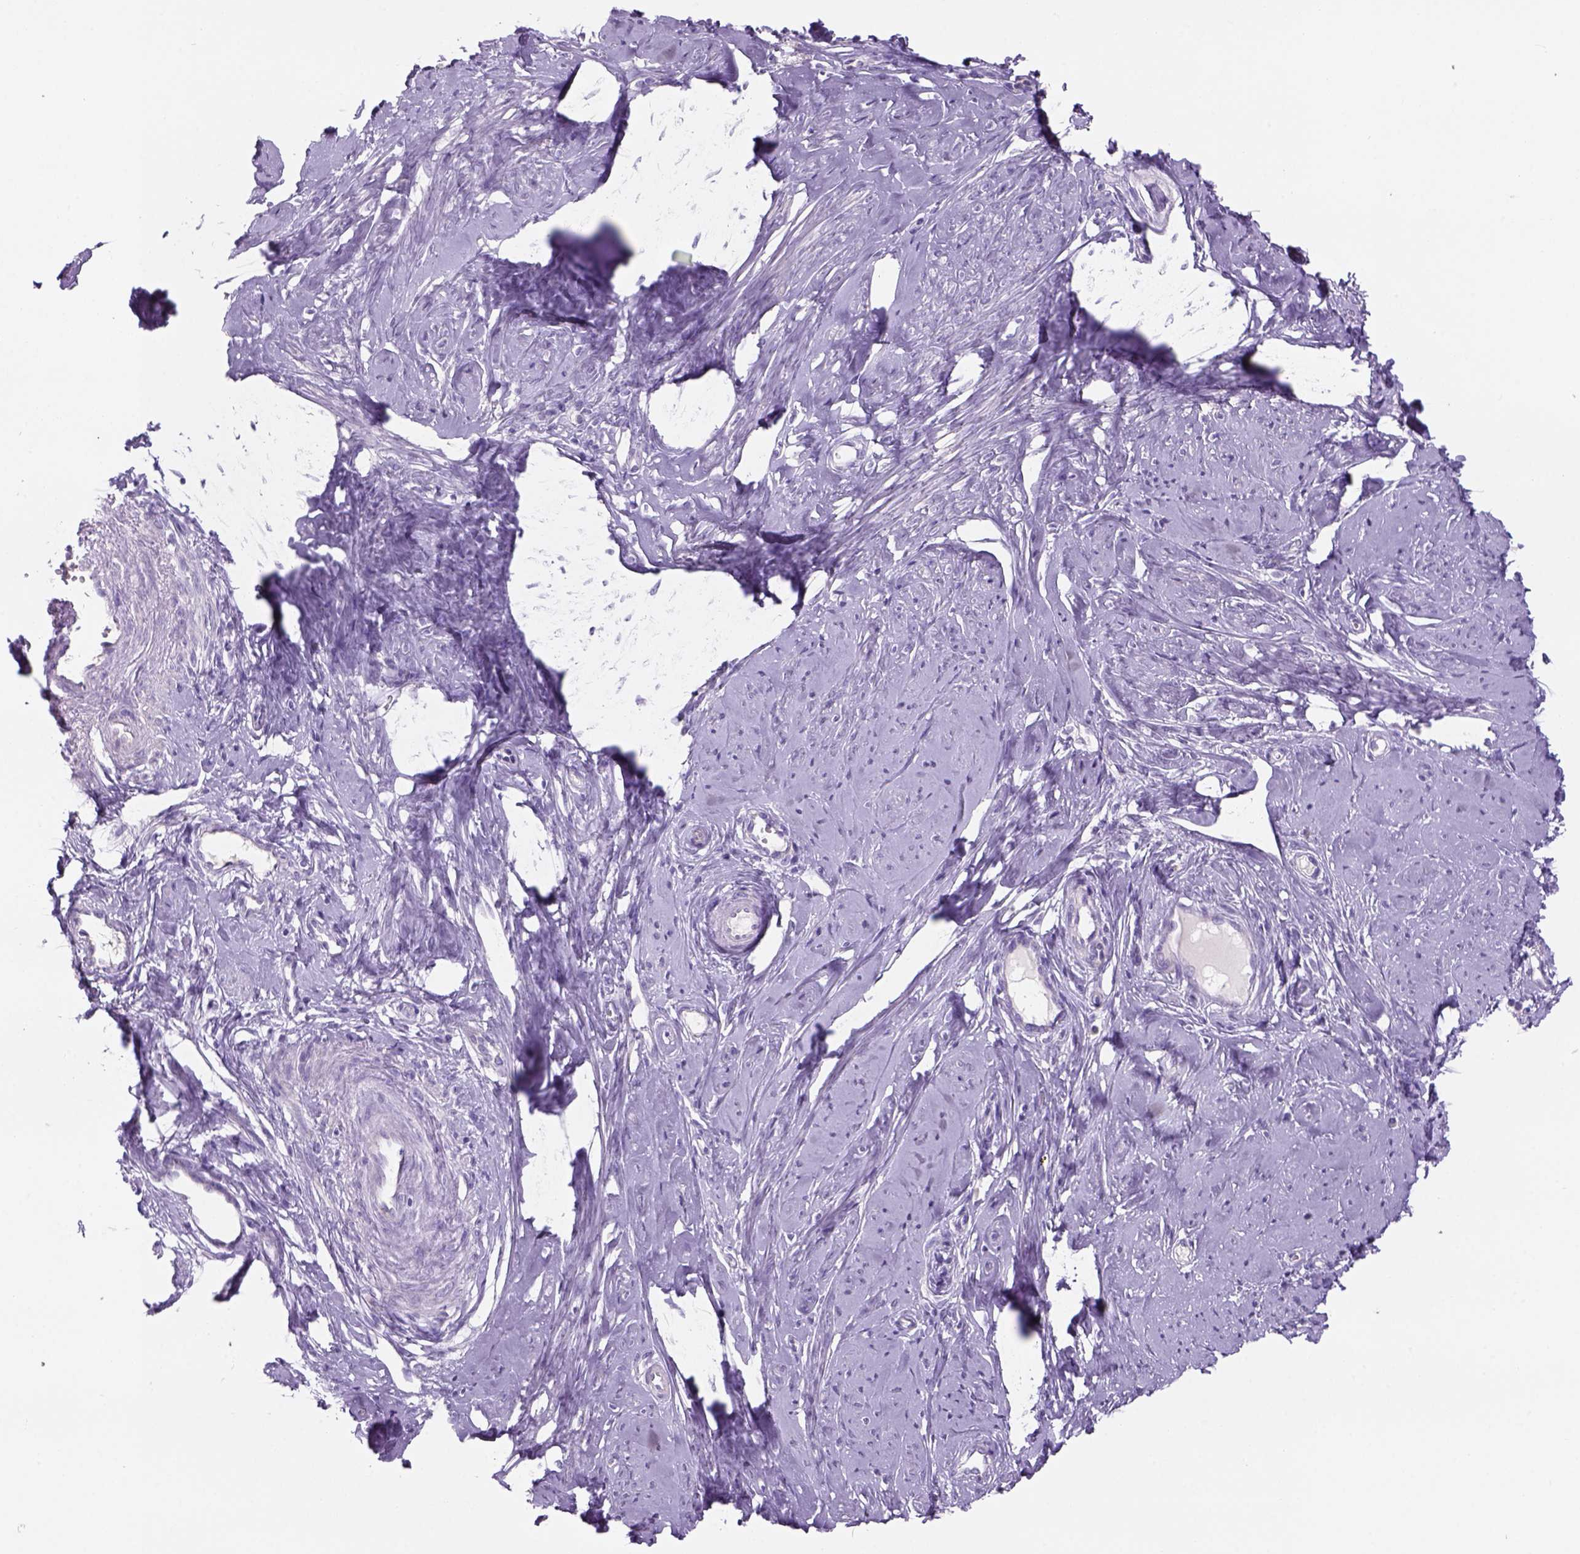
{"staining": {"intensity": "negative", "quantity": "none", "location": "none"}, "tissue": "smooth muscle", "cell_type": "Smooth muscle cells", "image_type": "normal", "snomed": [{"axis": "morphology", "description": "Normal tissue, NOS"}, {"axis": "topography", "description": "Smooth muscle"}], "caption": "Smooth muscle cells show no significant positivity in normal smooth muscle. (DAB immunohistochemistry, high magnification).", "gene": "TENM4", "patient": {"sex": "female", "age": 48}}